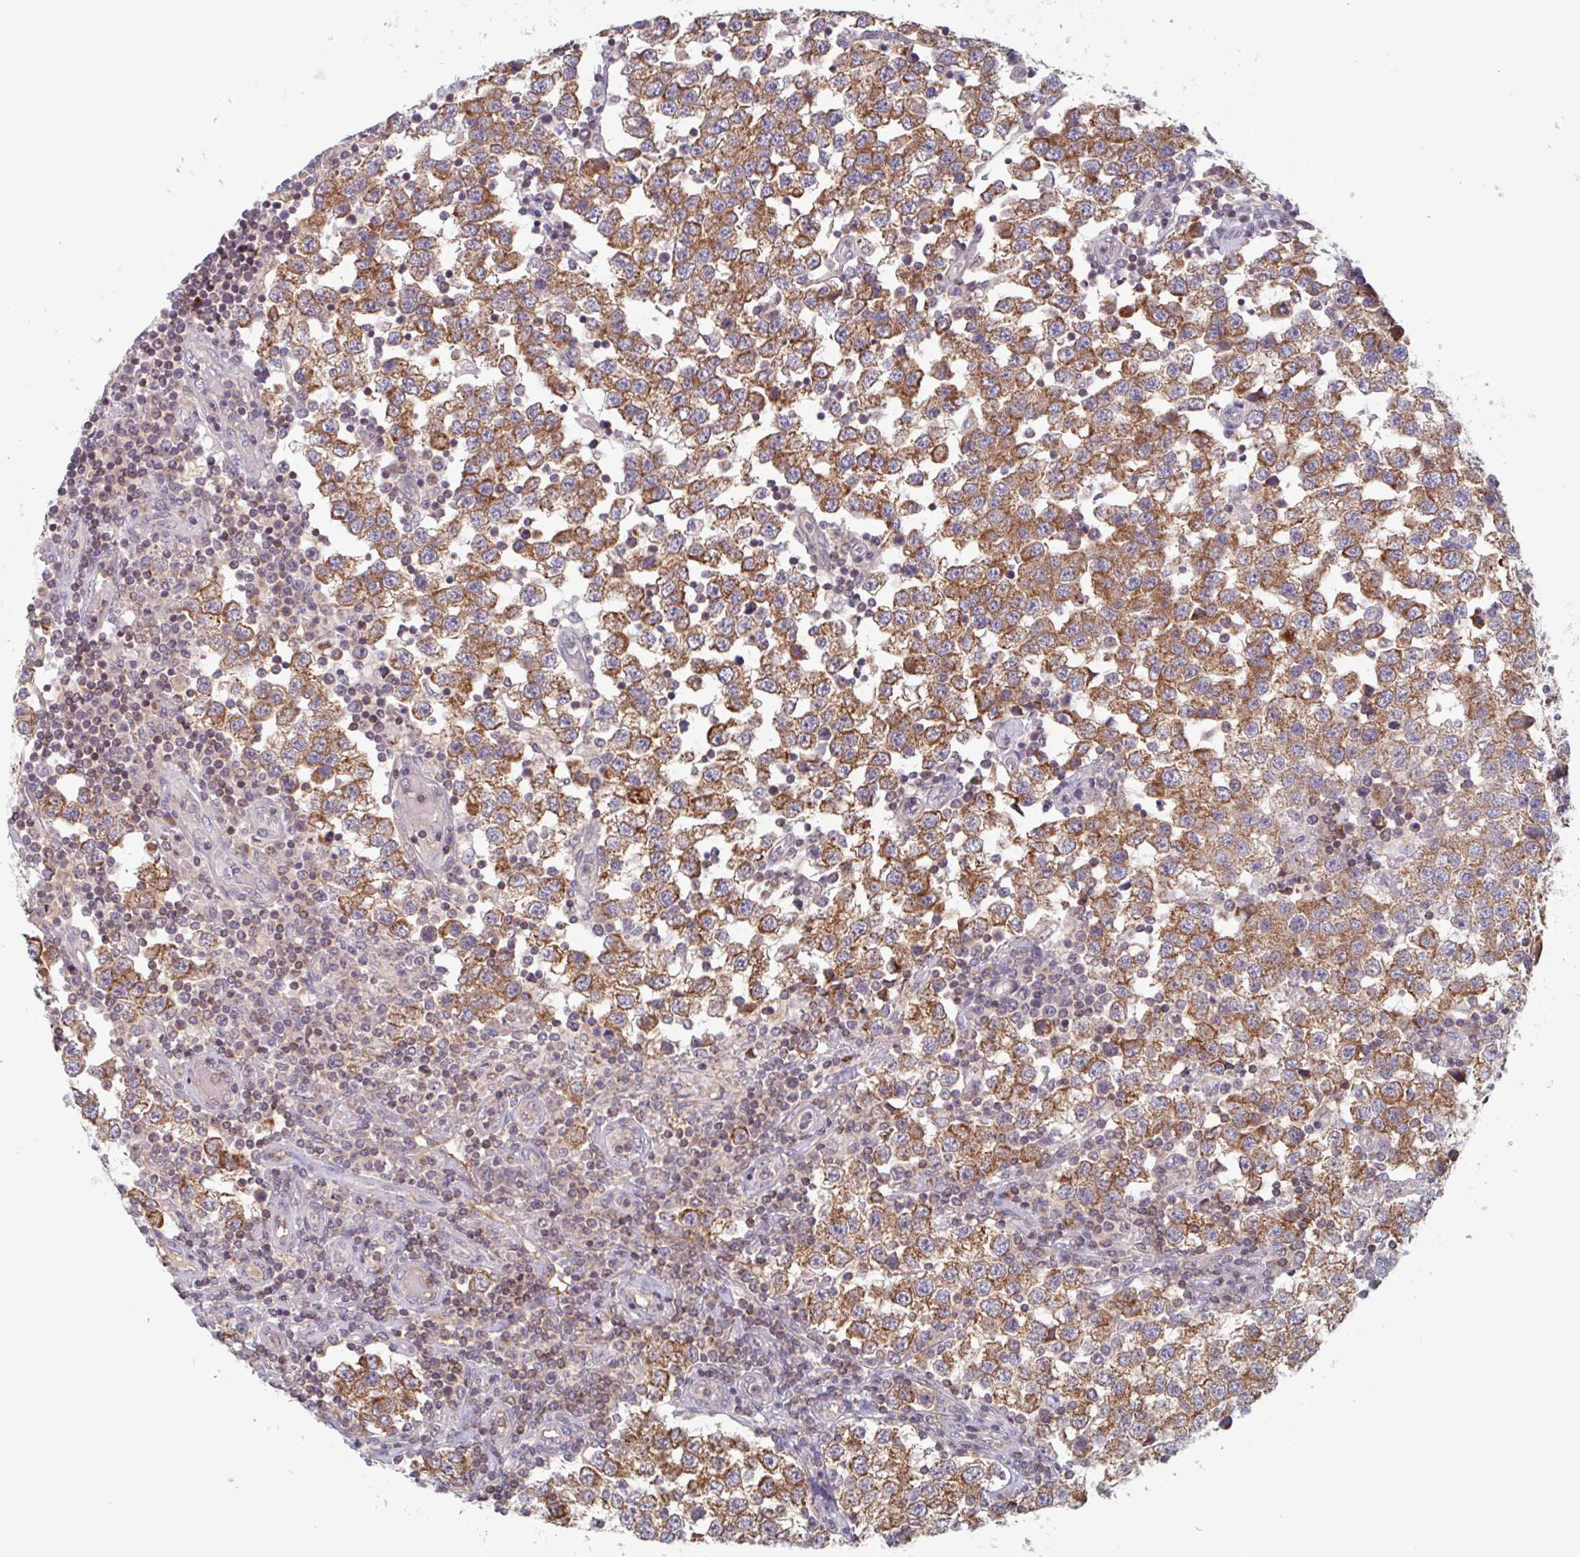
{"staining": {"intensity": "strong", "quantity": ">75%", "location": "cytoplasmic/membranous"}, "tissue": "testis cancer", "cell_type": "Tumor cells", "image_type": "cancer", "snomed": [{"axis": "morphology", "description": "Seminoma, NOS"}, {"axis": "topography", "description": "Testis"}], "caption": "A high amount of strong cytoplasmic/membranous staining is present in about >75% of tumor cells in seminoma (testis) tissue.", "gene": "SURF1", "patient": {"sex": "male", "age": 34}}